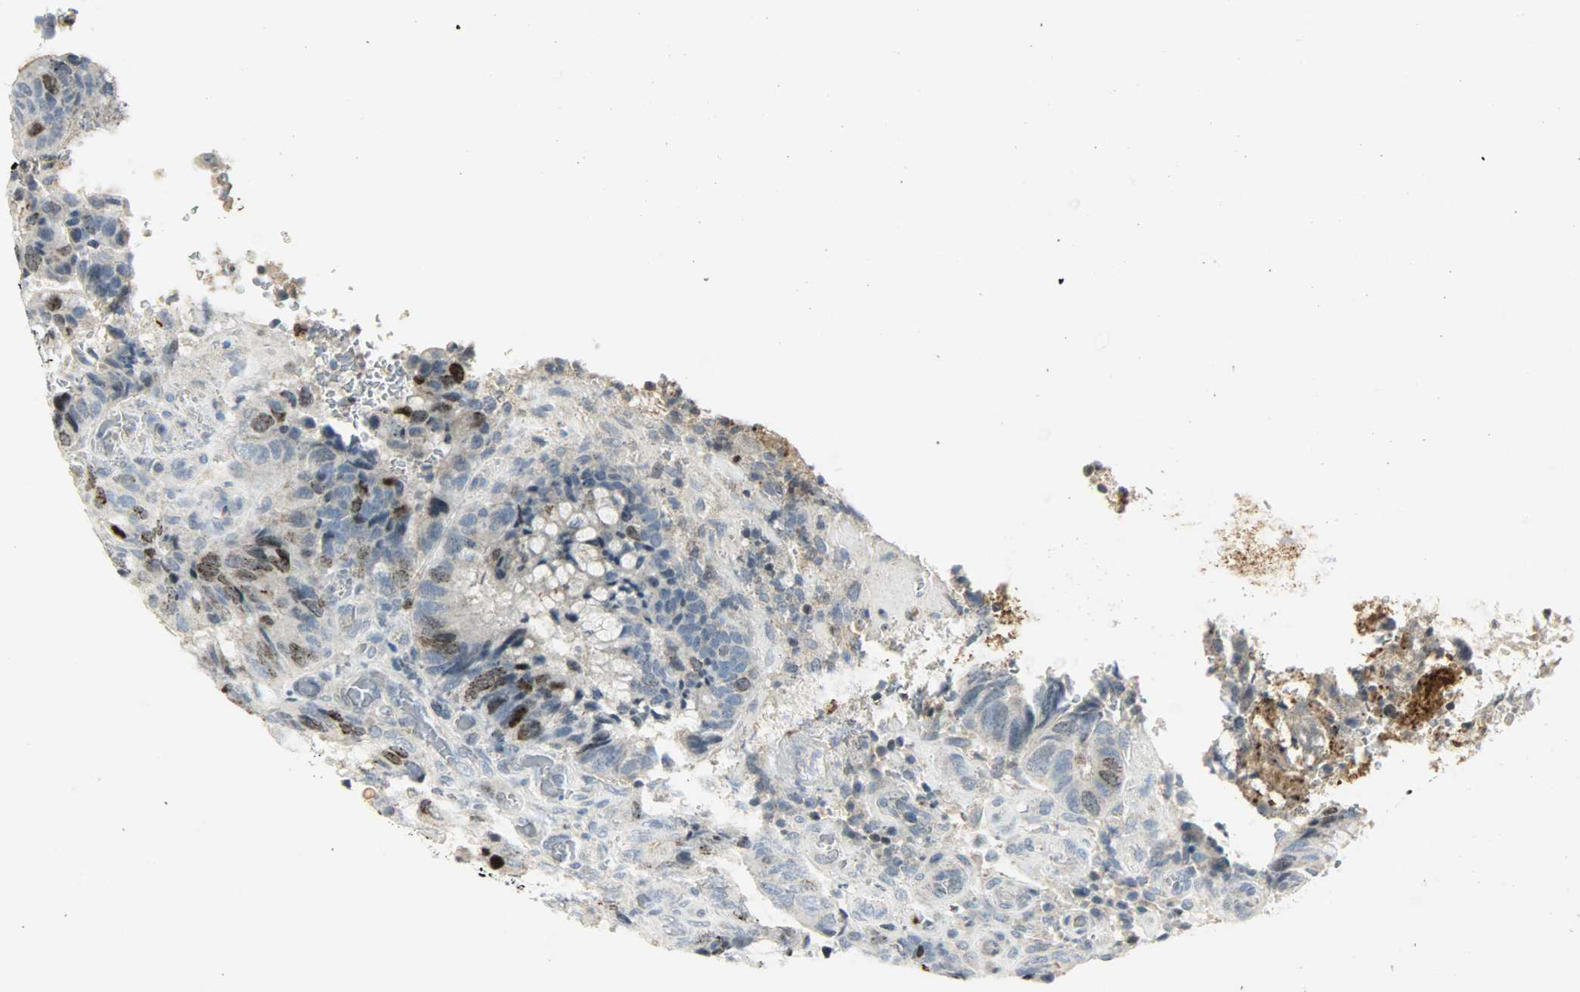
{"staining": {"intensity": "strong", "quantity": "25%-75%", "location": "nuclear"}, "tissue": "colorectal cancer", "cell_type": "Tumor cells", "image_type": "cancer", "snomed": [{"axis": "morphology", "description": "Normal tissue, NOS"}, {"axis": "morphology", "description": "Adenocarcinoma, NOS"}, {"axis": "topography", "description": "Rectum"}, {"axis": "topography", "description": "Peripheral nerve tissue"}], "caption": "Immunohistochemical staining of colorectal cancer (adenocarcinoma) exhibits strong nuclear protein staining in approximately 25%-75% of tumor cells.", "gene": "AURKB", "patient": {"sex": "male", "age": 92}}